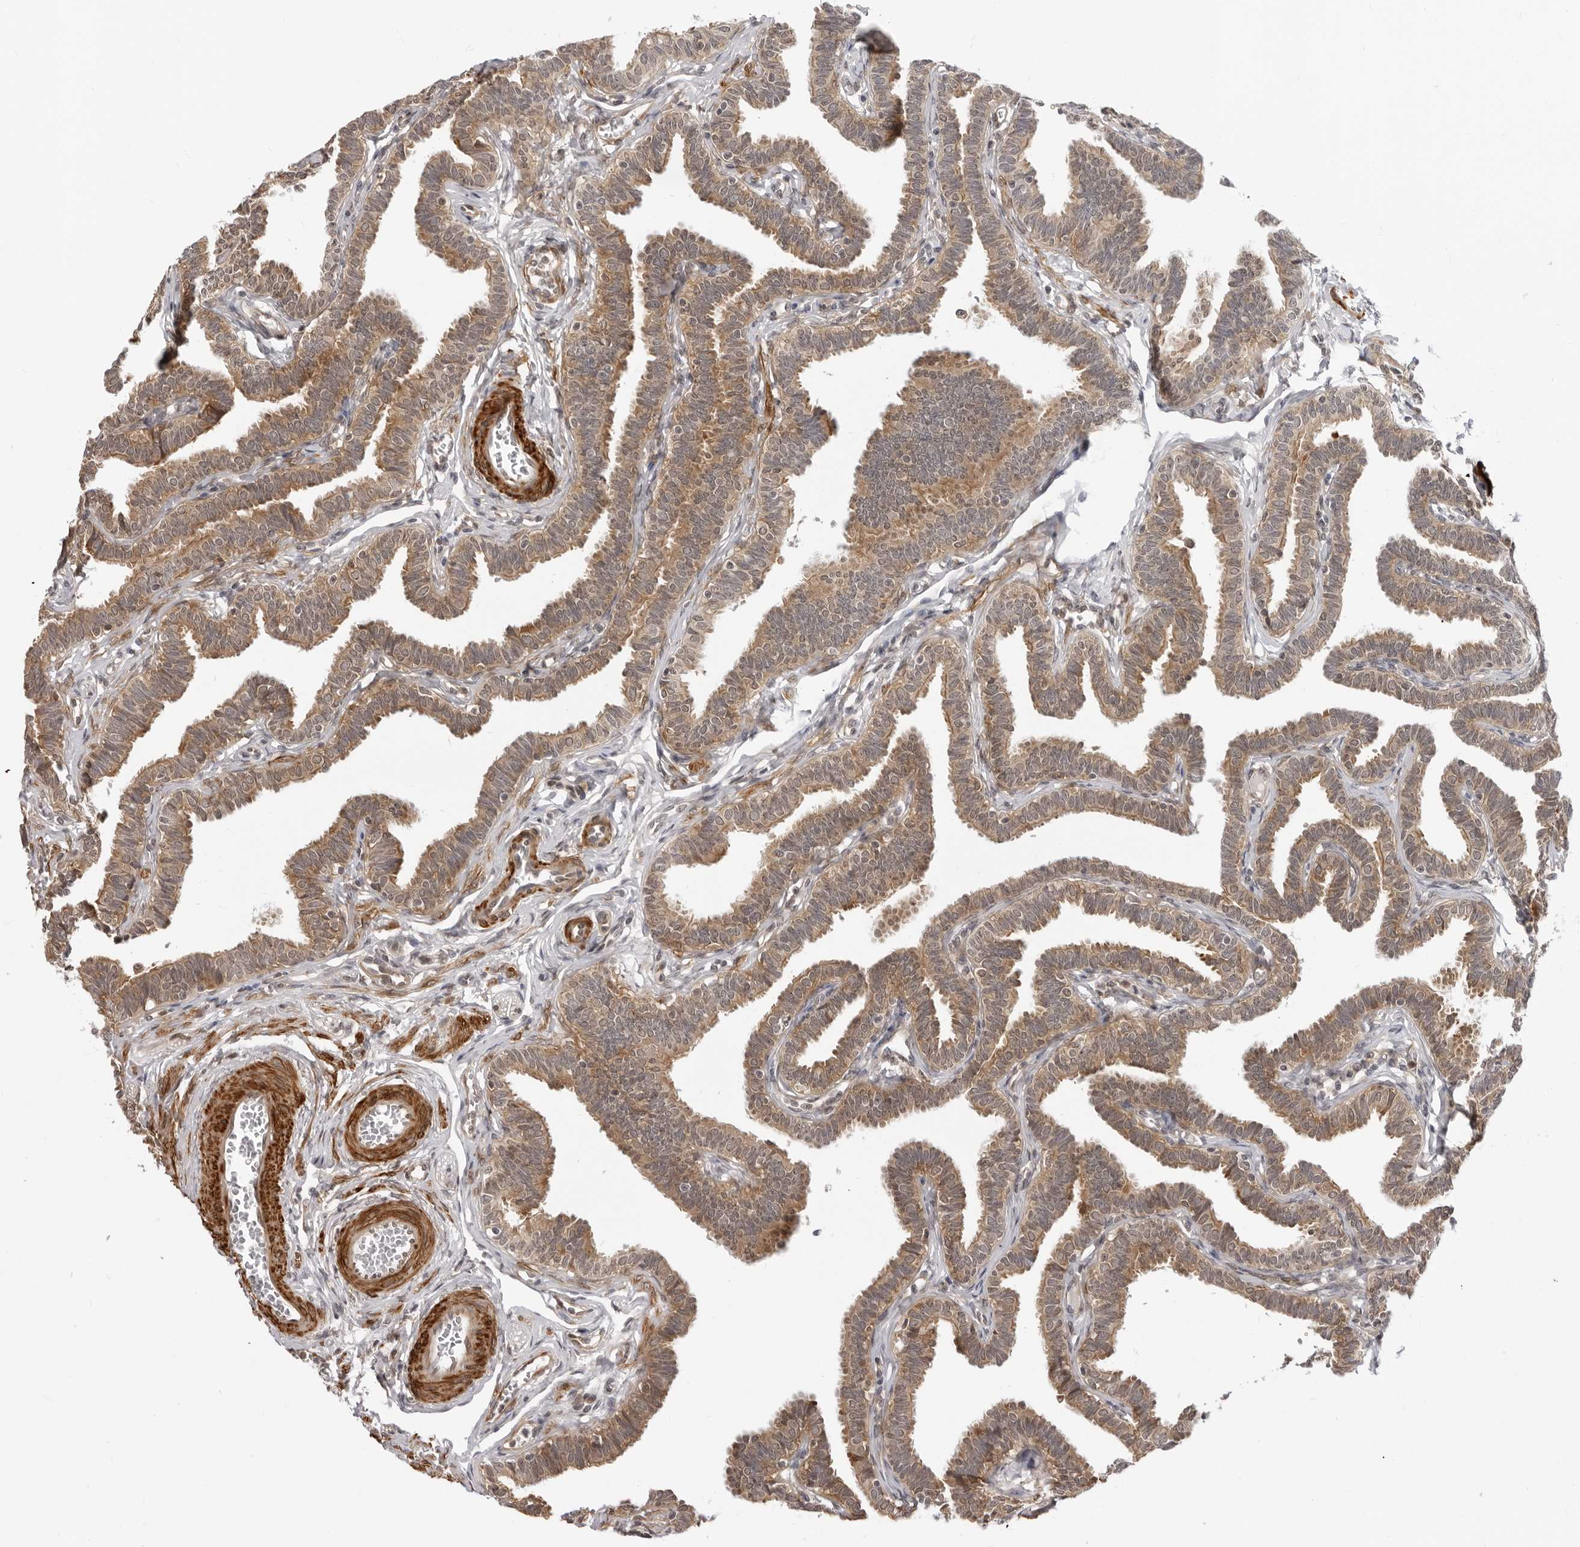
{"staining": {"intensity": "moderate", "quantity": ">75%", "location": "cytoplasmic/membranous"}, "tissue": "fallopian tube", "cell_type": "Glandular cells", "image_type": "normal", "snomed": [{"axis": "morphology", "description": "Normal tissue, NOS"}, {"axis": "topography", "description": "Fallopian tube"}, {"axis": "topography", "description": "Ovary"}], "caption": "Moderate cytoplasmic/membranous positivity is present in about >75% of glandular cells in benign fallopian tube.", "gene": "SRGAP2", "patient": {"sex": "female", "age": 23}}